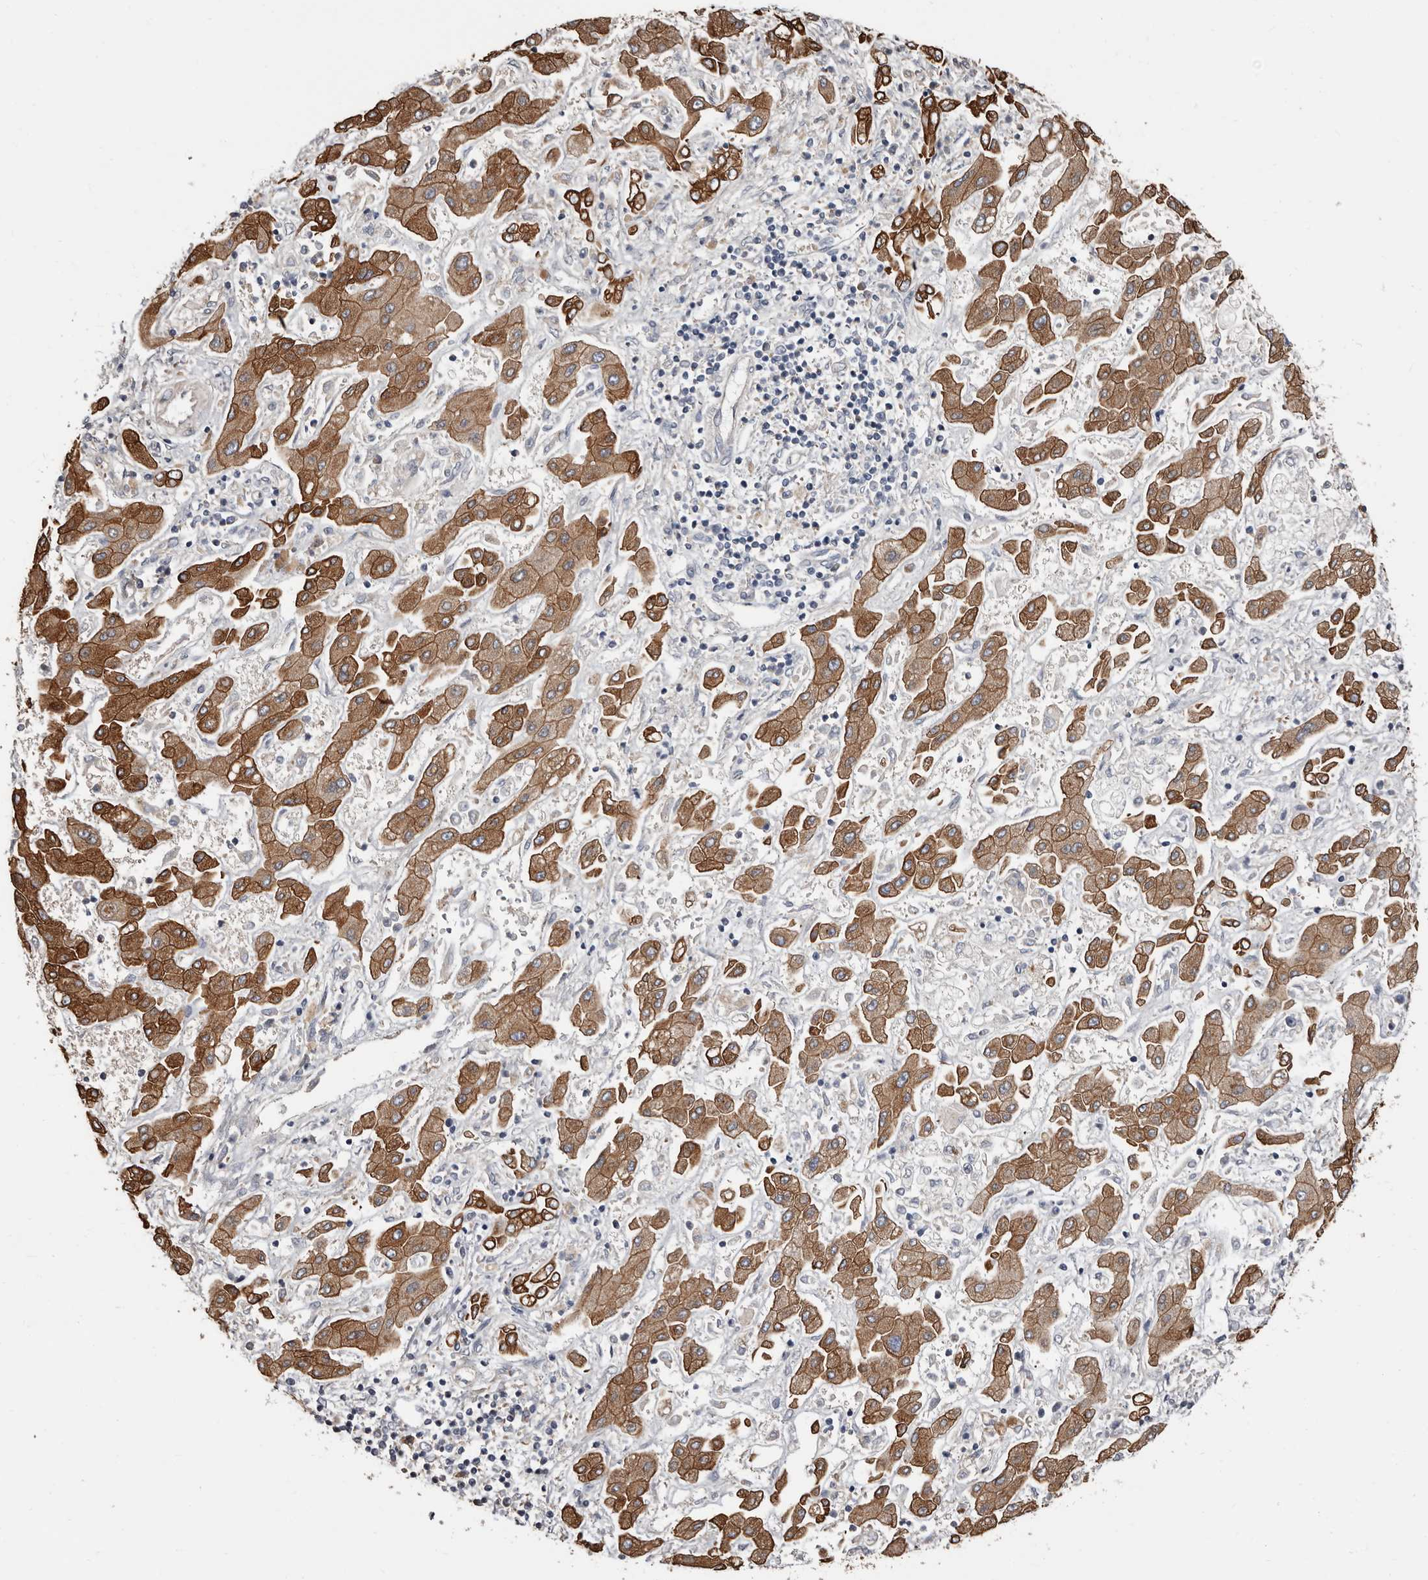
{"staining": {"intensity": "strong", "quantity": ">75%", "location": "cytoplasmic/membranous"}, "tissue": "liver cancer", "cell_type": "Tumor cells", "image_type": "cancer", "snomed": [{"axis": "morphology", "description": "Cholangiocarcinoma"}, {"axis": "topography", "description": "Liver"}], "caption": "Protein staining reveals strong cytoplasmic/membranous positivity in about >75% of tumor cells in liver cancer. (DAB = brown stain, brightfield microscopy at high magnification).", "gene": "MRPL18", "patient": {"sex": "male", "age": 50}}